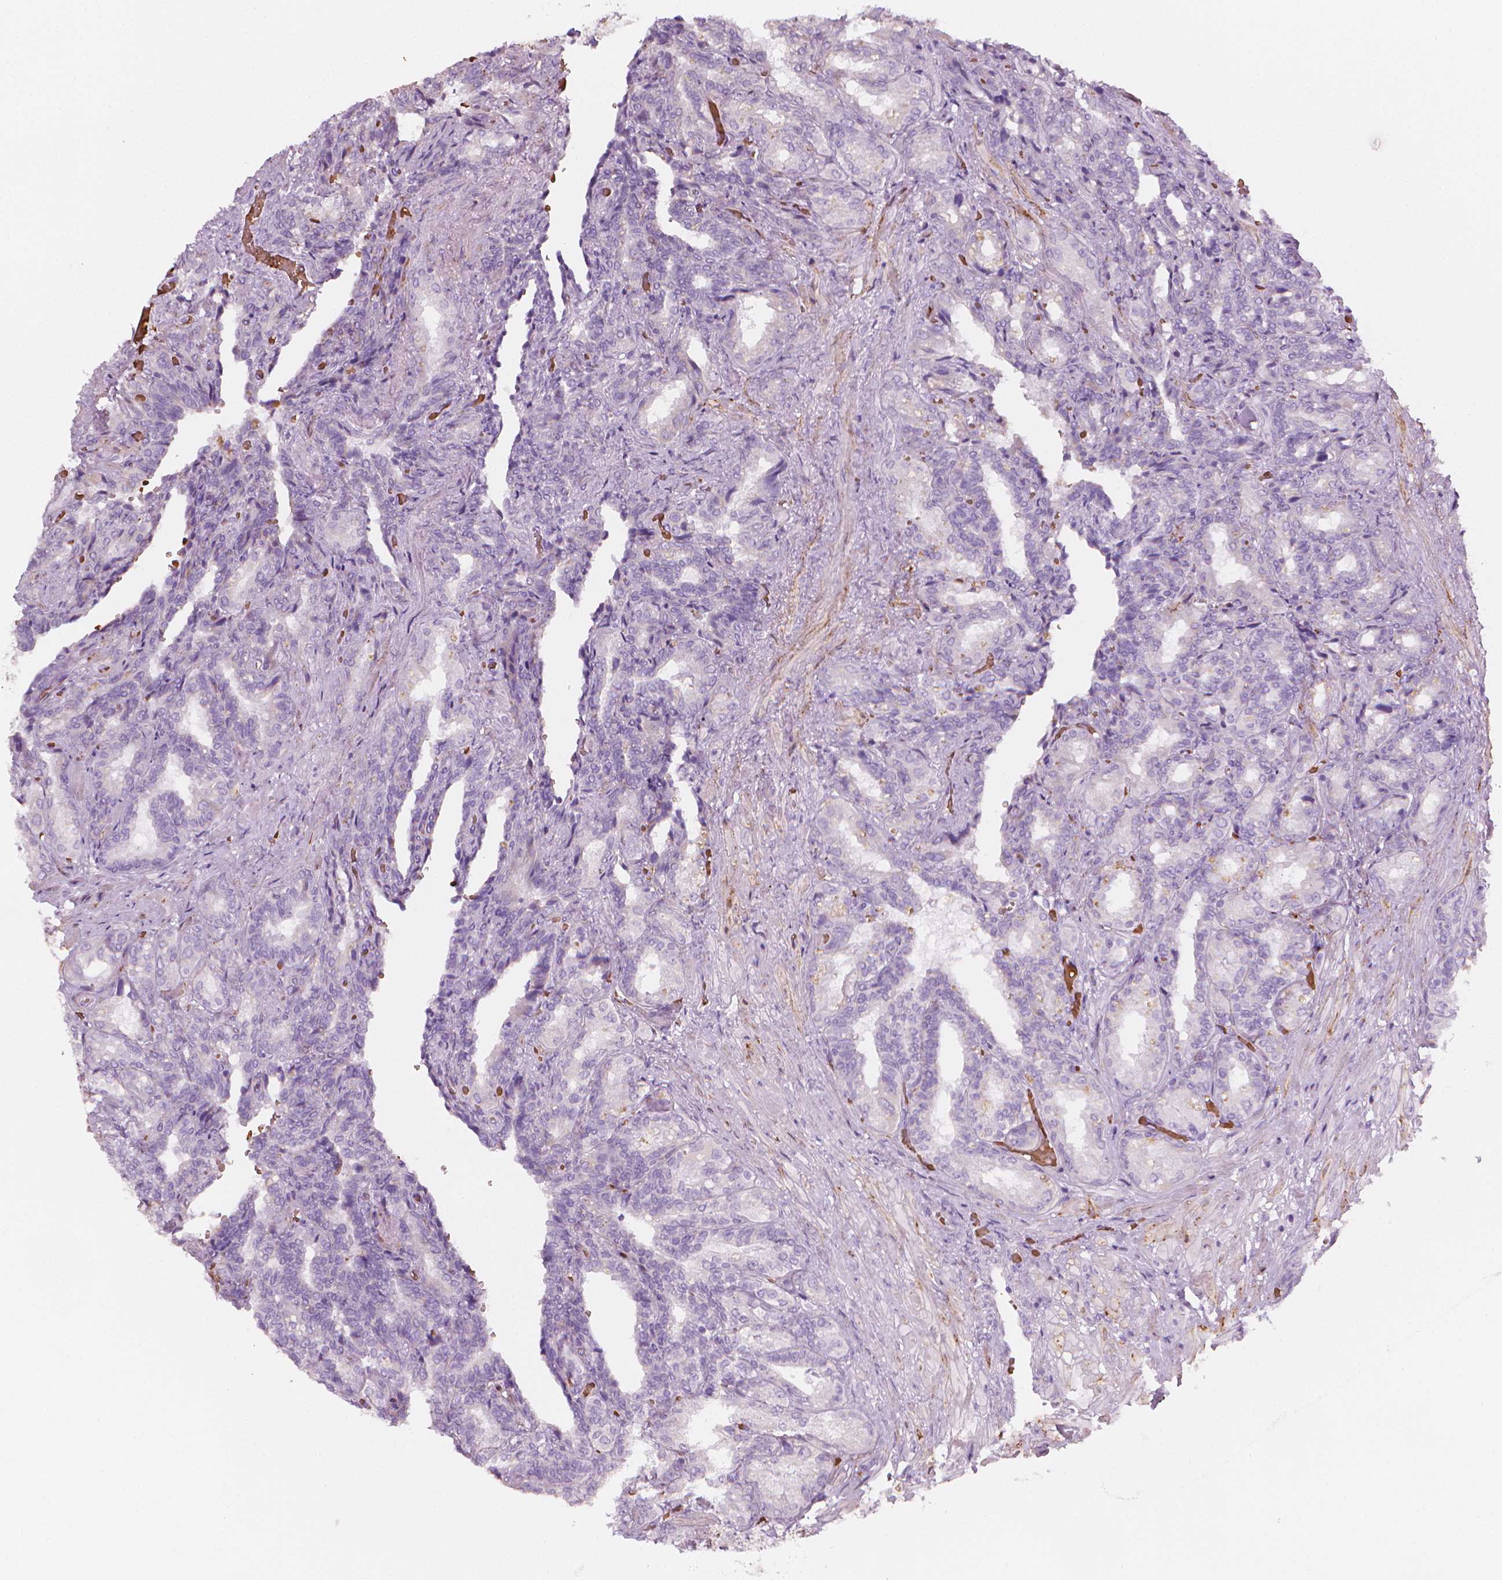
{"staining": {"intensity": "negative", "quantity": "none", "location": "none"}, "tissue": "seminal vesicle", "cell_type": "Glandular cells", "image_type": "normal", "snomed": [{"axis": "morphology", "description": "Normal tissue, NOS"}, {"axis": "topography", "description": "Seminal veicle"}], "caption": "A high-resolution photomicrograph shows IHC staining of normal seminal vesicle, which demonstrates no significant staining in glandular cells.", "gene": "CES1", "patient": {"sex": "male", "age": 68}}